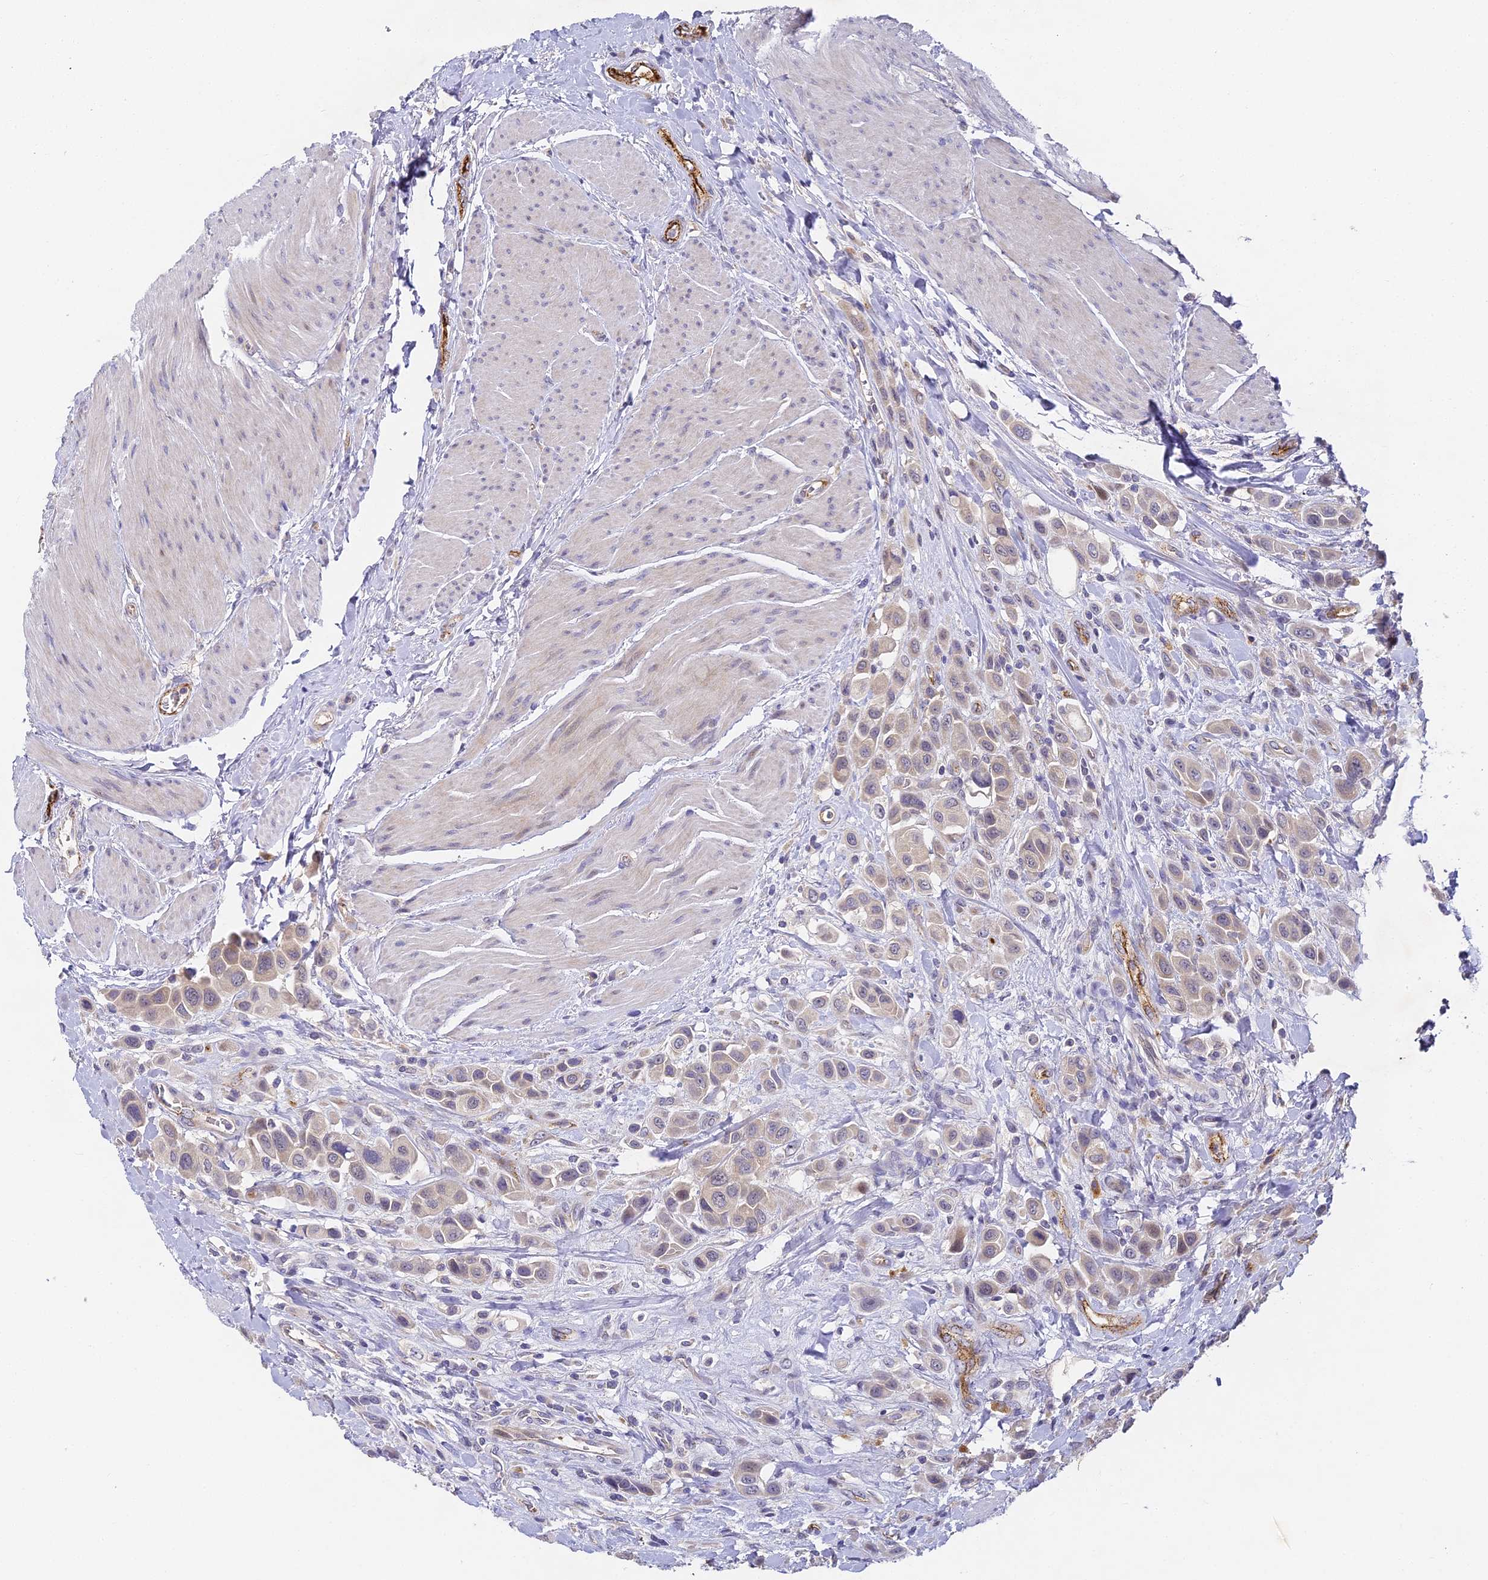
{"staining": {"intensity": "weak", "quantity": "25%-75%", "location": "cytoplasmic/membranous"}, "tissue": "urothelial cancer", "cell_type": "Tumor cells", "image_type": "cancer", "snomed": [{"axis": "morphology", "description": "Urothelial carcinoma, High grade"}, {"axis": "topography", "description": "Urinary bladder"}], "caption": "Immunohistochemistry (IHC) image of neoplastic tissue: urothelial cancer stained using immunohistochemistry (IHC) exhibits low levels of weak protein expression localized specifically in the cytoplasmic/membranous of tumor cells, appearing as a cytoplasmic/membranous brown color.", "gene": "DNAAF10", "patient": {"sex": "male", "age": 50}}